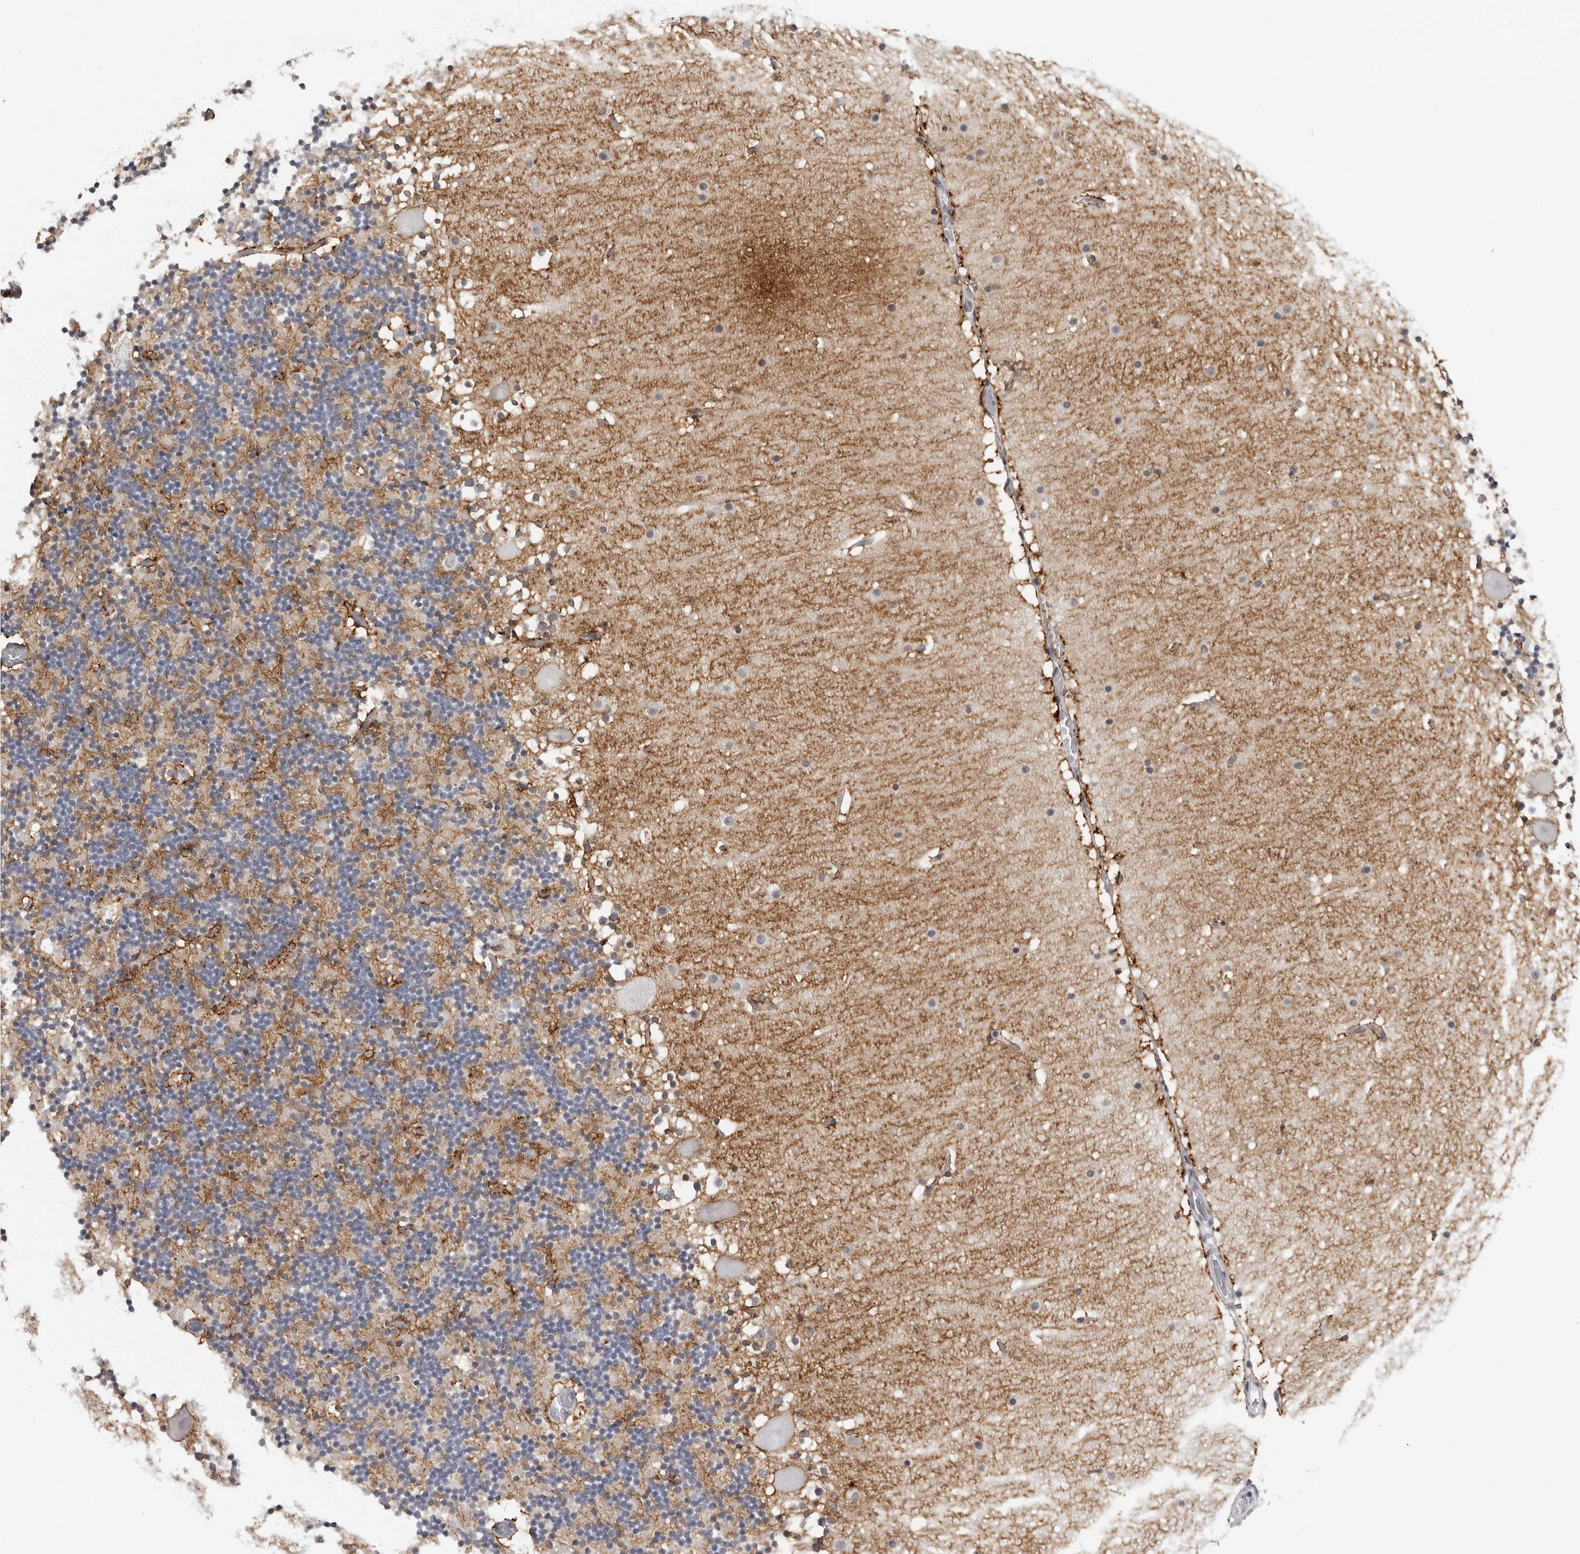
{"staining": {"intensity": "moderate", "quantity": "<25%", "location": "cytoplasmic/membranous"}, "tissue": "cerebellum", "cell_type": "Cells in granular layer", "image_type": "normal", "snomed": [{"axis": "morphology", "description": "Normal tissue, NOS"}, {"axis": "topography", "description": "Cerebellum"}], "caption": "Moderate cytoplasmic/membranous expression for a protein is present in about <25% of cells in granular layer of normal cerebellum using immunohistochemistry (IHC).", "gene": "HEPACAM", "patient": {"sex": "male", "age": 57}}